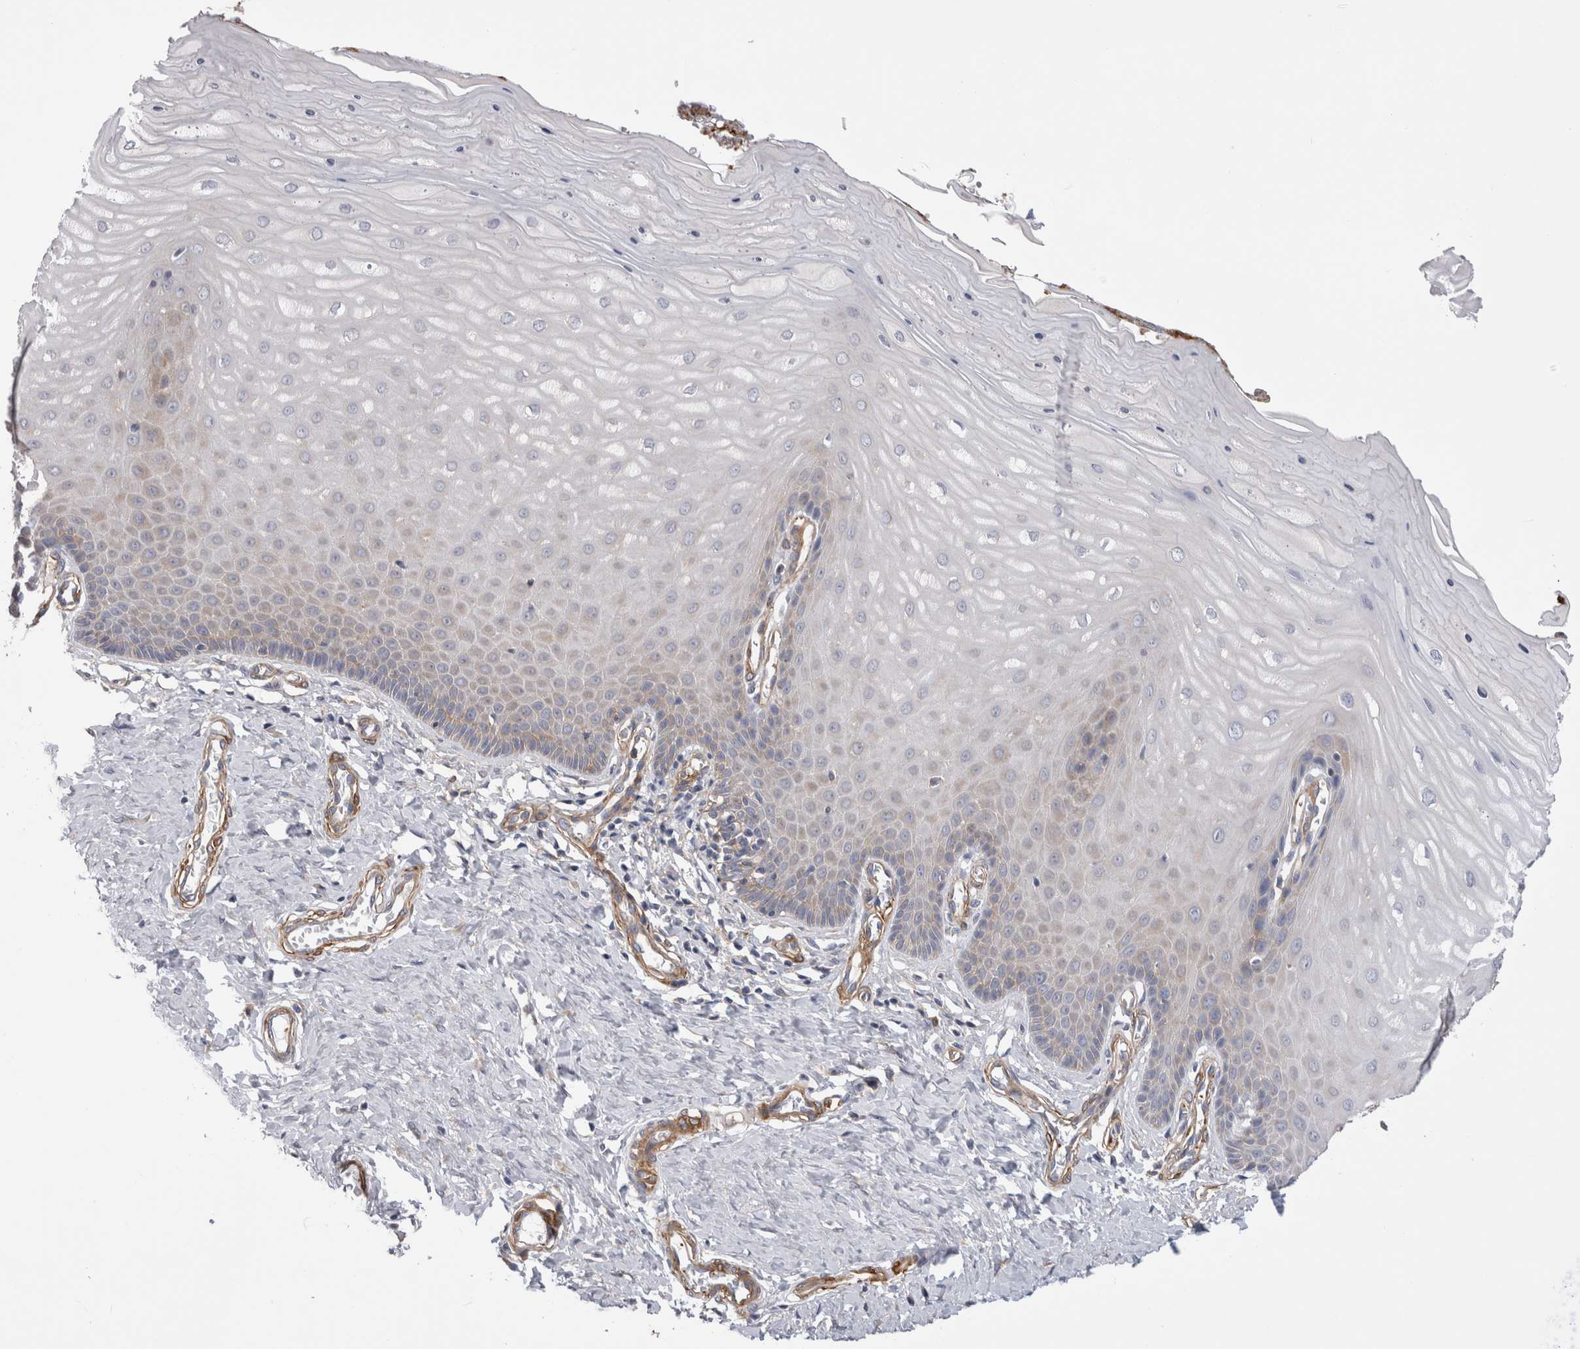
{"staining": {"intensity": "negative", "quantity": "none", "location": "none"}, "tissue": "cervix", "cell_type": "Glandular cells", "image_type": "normal", "snomed": [{"axis": "morphology", "description": "Normal tissue, NOS"}, {"axis": "topography", "description": "Cervix"}], "caption": "This photomicrograph is of unremarkable cervix stained with immunohistochemistry to label a protein in brown with the nuclei are counter-stained blue. There is no staining in glandular cells. Nuclei are stained in blue.", "gene": "EPRS1", "patient": {"sex": "female", "age": 55}}